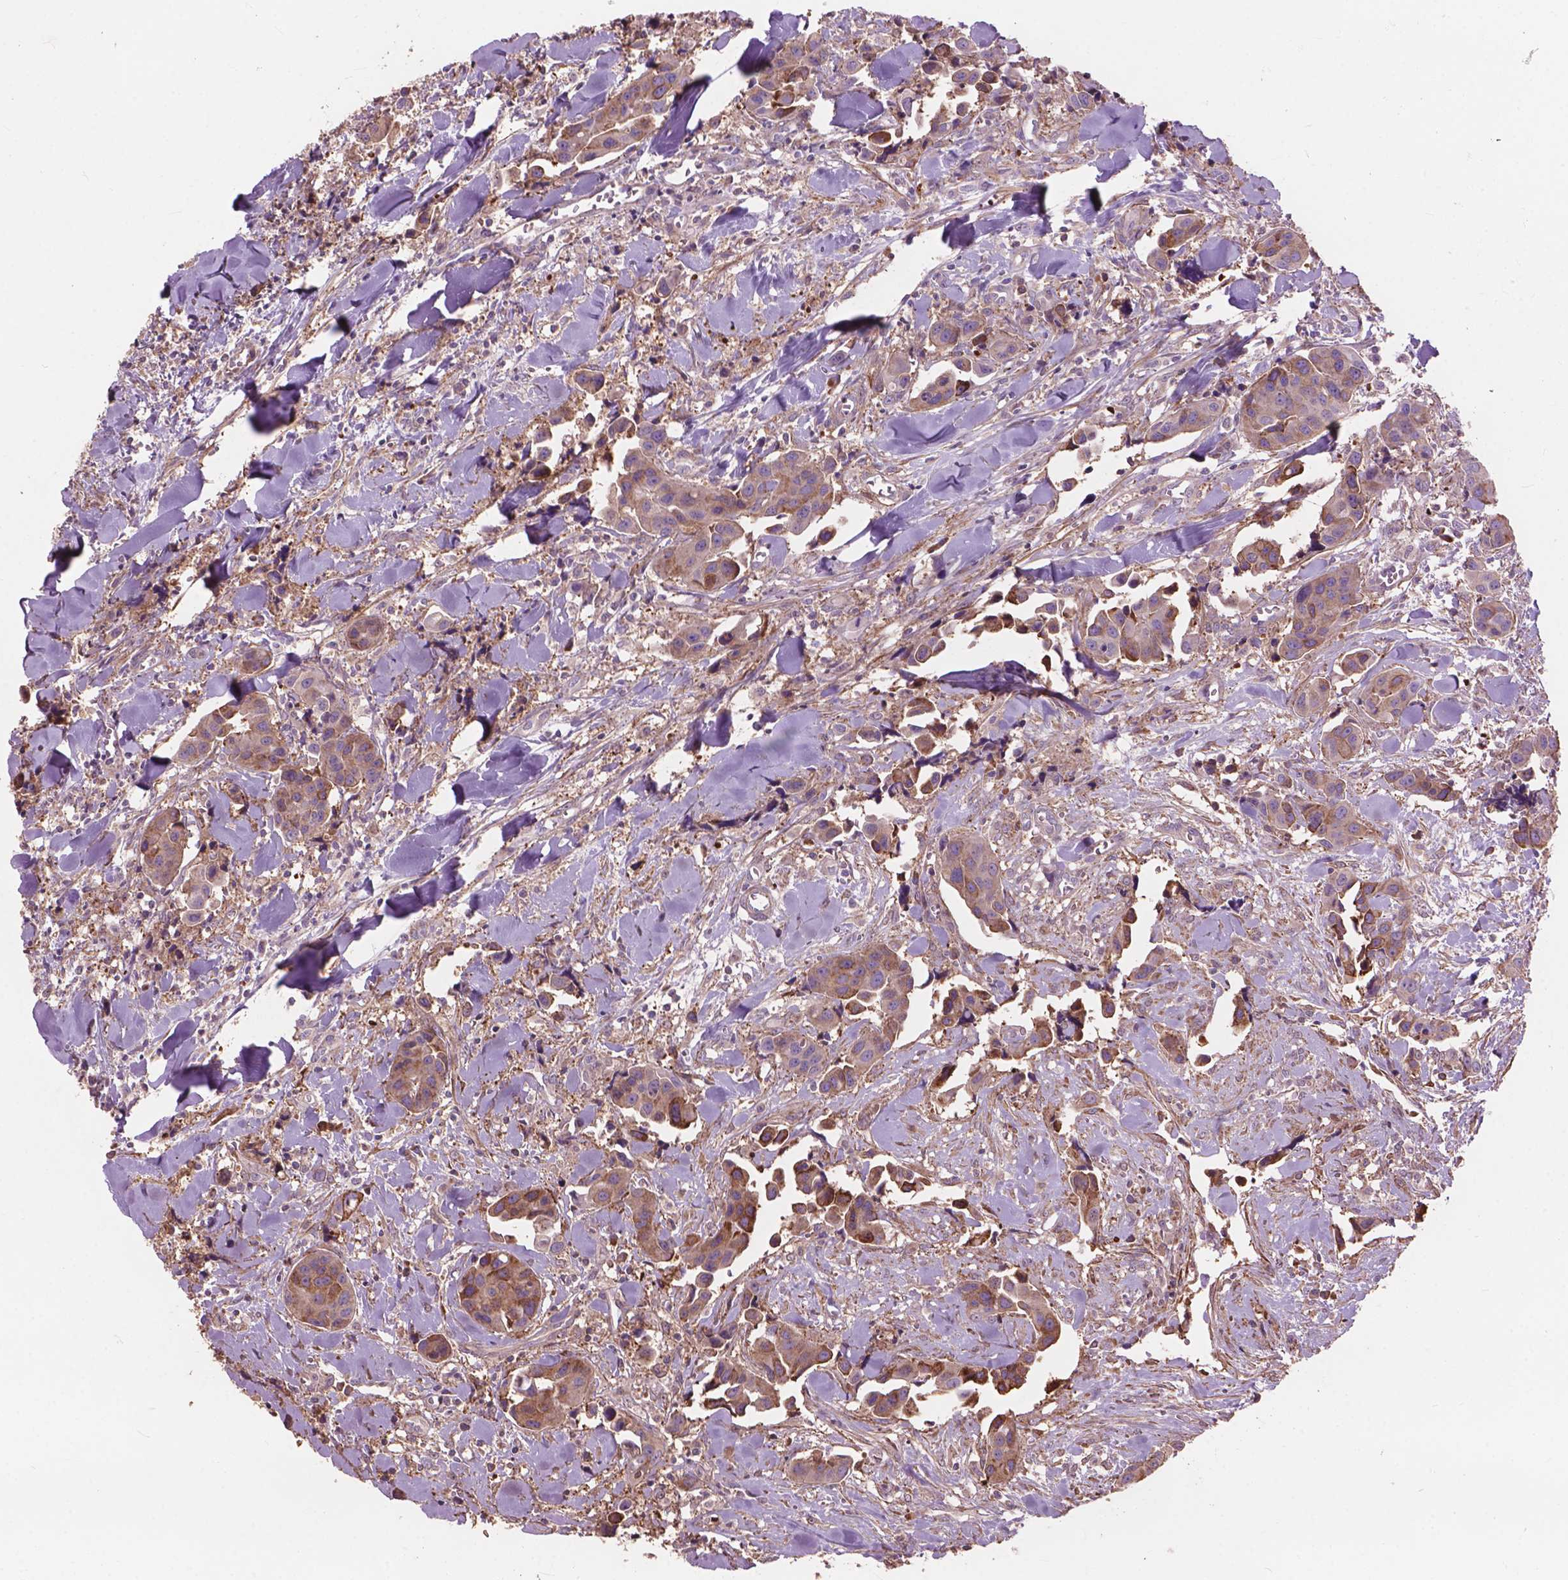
{"staining": {"intensity": "weak", "quantity": ">75%", "location": "cytoplasmic/membranous"}, "tissue": "head and neck cancer", "cell_type": "Tumor cells", "image_type": "cancer", "snomed": [{"axis": "morphology", "description": "Adenocarcinoma, NOS"}, {"axis": "topography", "description": "Head-Neck"}], "caption": "Weak cytoplasmic/membranous expression for a protein is identified in approximately >75% of tumor cells of head and neck cancer (adenocarcinoma) using immunohistochemistry (IHC).", "gene": "FNIP1", "patient": {"sex": "male", "age": 76}}